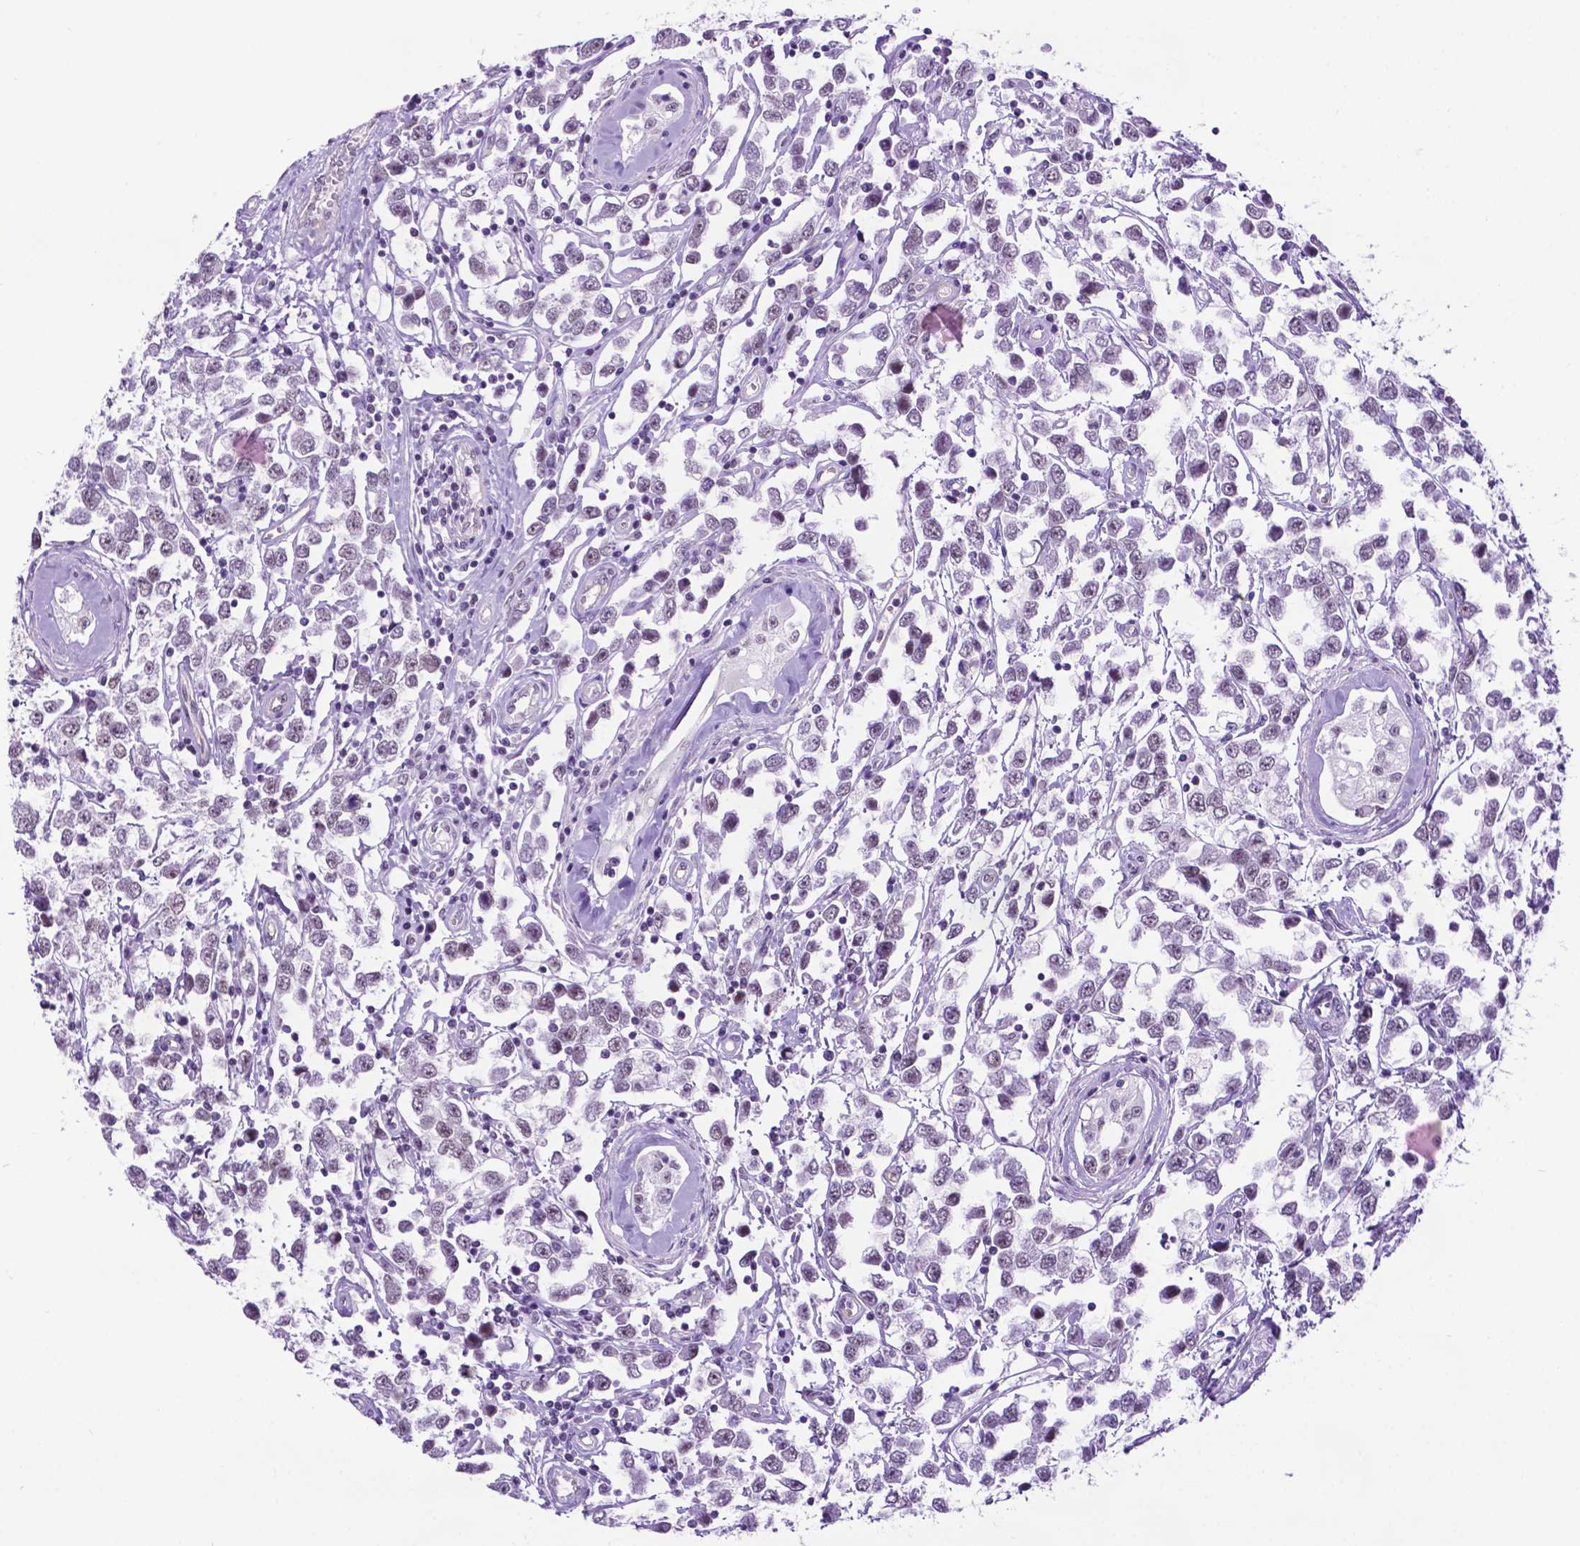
{"staining": {"intensity": "negative", "quantity": "none", "location": "none"}, "tissue": "testis cancer", "cell_type": "Tumor cells", "image_type": "cancer", "snomed": [{"axis": "morphology", "description": "Seminoma, NOS"}, {"axis": "topography", "description": "Testis"}], "caption": "IHC histopathology image of human testis seminoma stained for a protein (brown), which shows no staining in tumor cells.", "gene": "TACSTD2", "patient": {"sex": "male", "age": 34}}